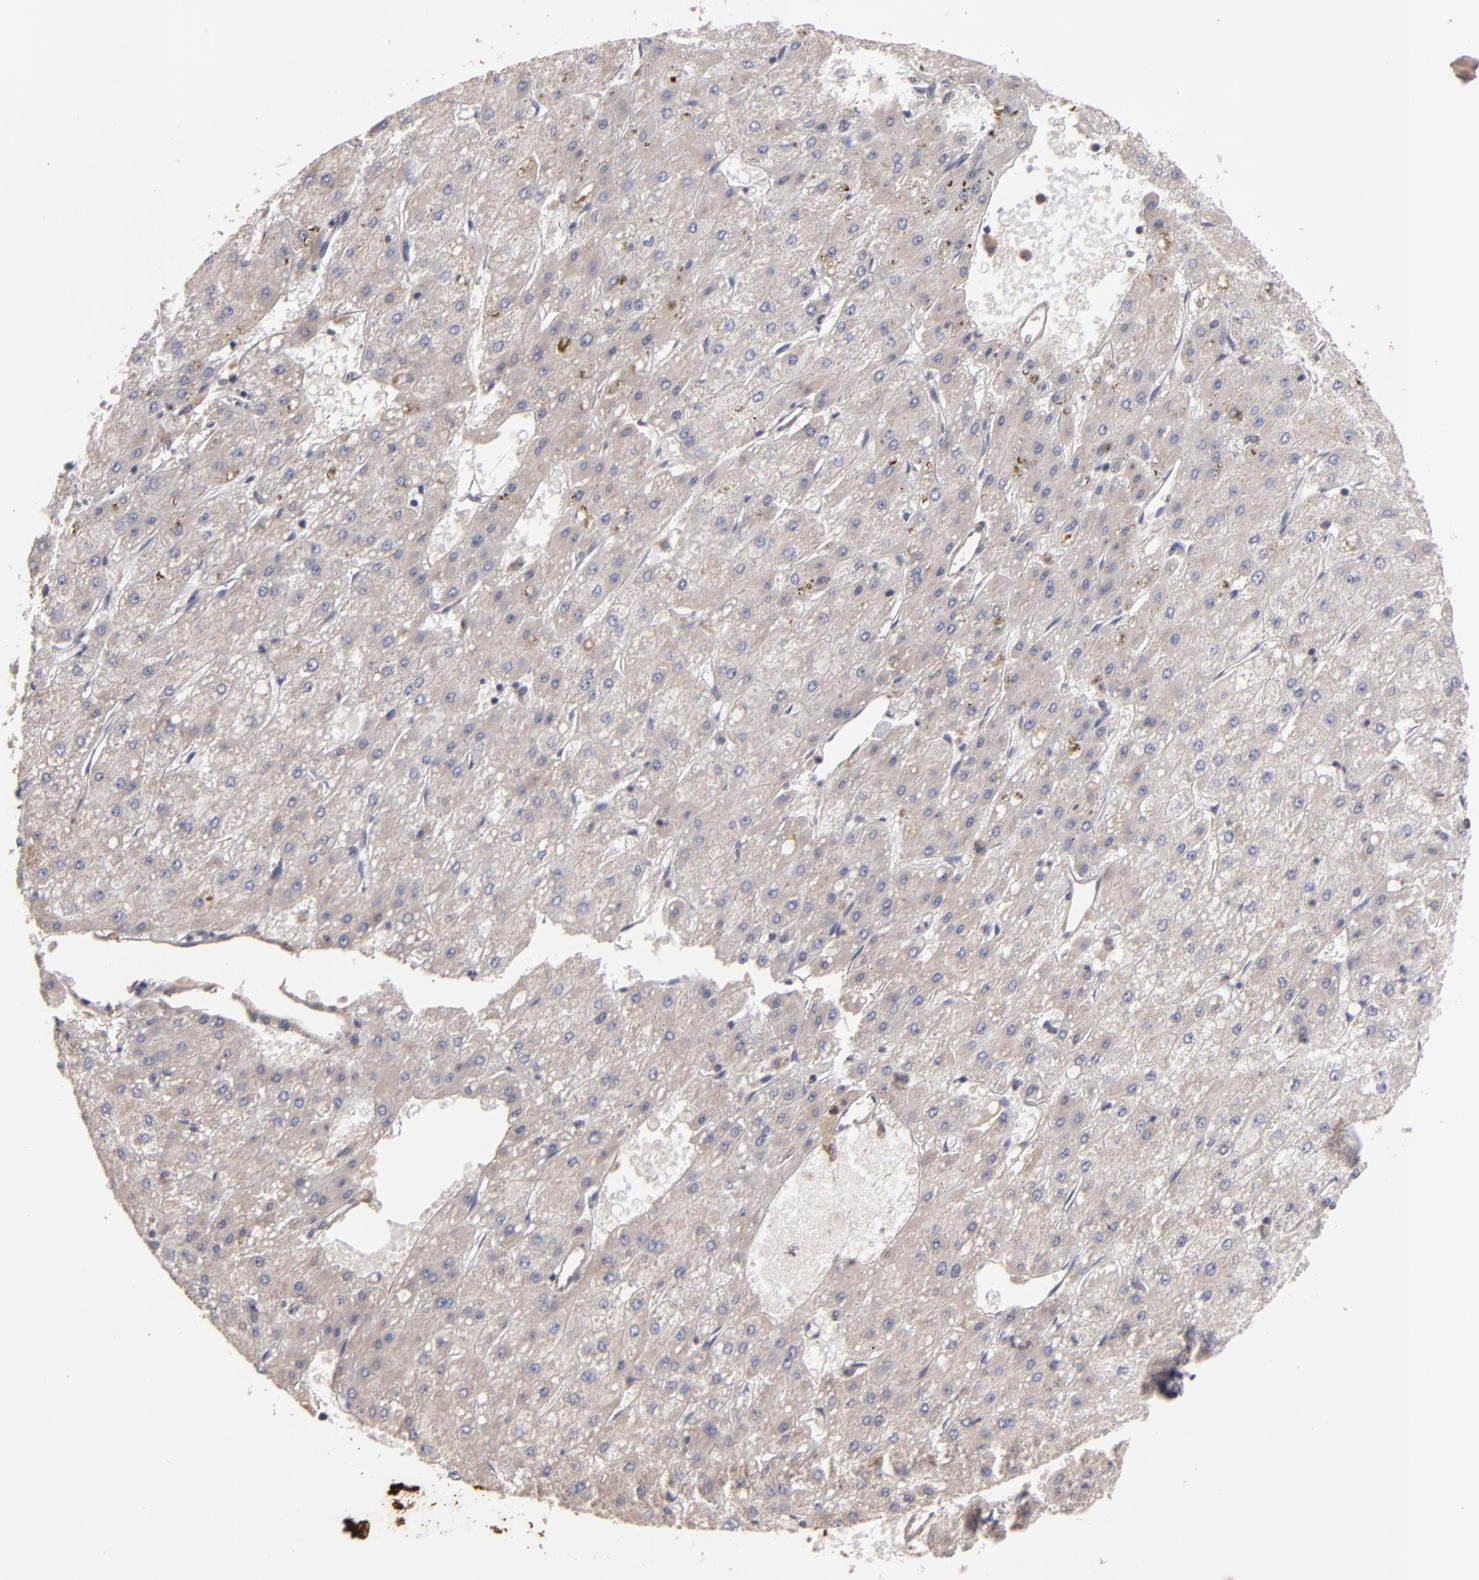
{"staining": {"intensity": "weak", "quantity": ">75%", "location": "cytoplasmic/membranous"}, "tissue": "liver cancer", "cell_type": "Tumor cells", "image_type": "cancer", "snomed": [{"axis": "morphology", "description": "Carcinoma, Hepatocellular, NOS"}, {"axis": "topography", "description": "Liver"}], "caption": "Liver cancer stained with a protein marker exhibits weak staining in tumor cells.", "gene": "DACT1", "patient": {"sex": "female", "age": 52}}